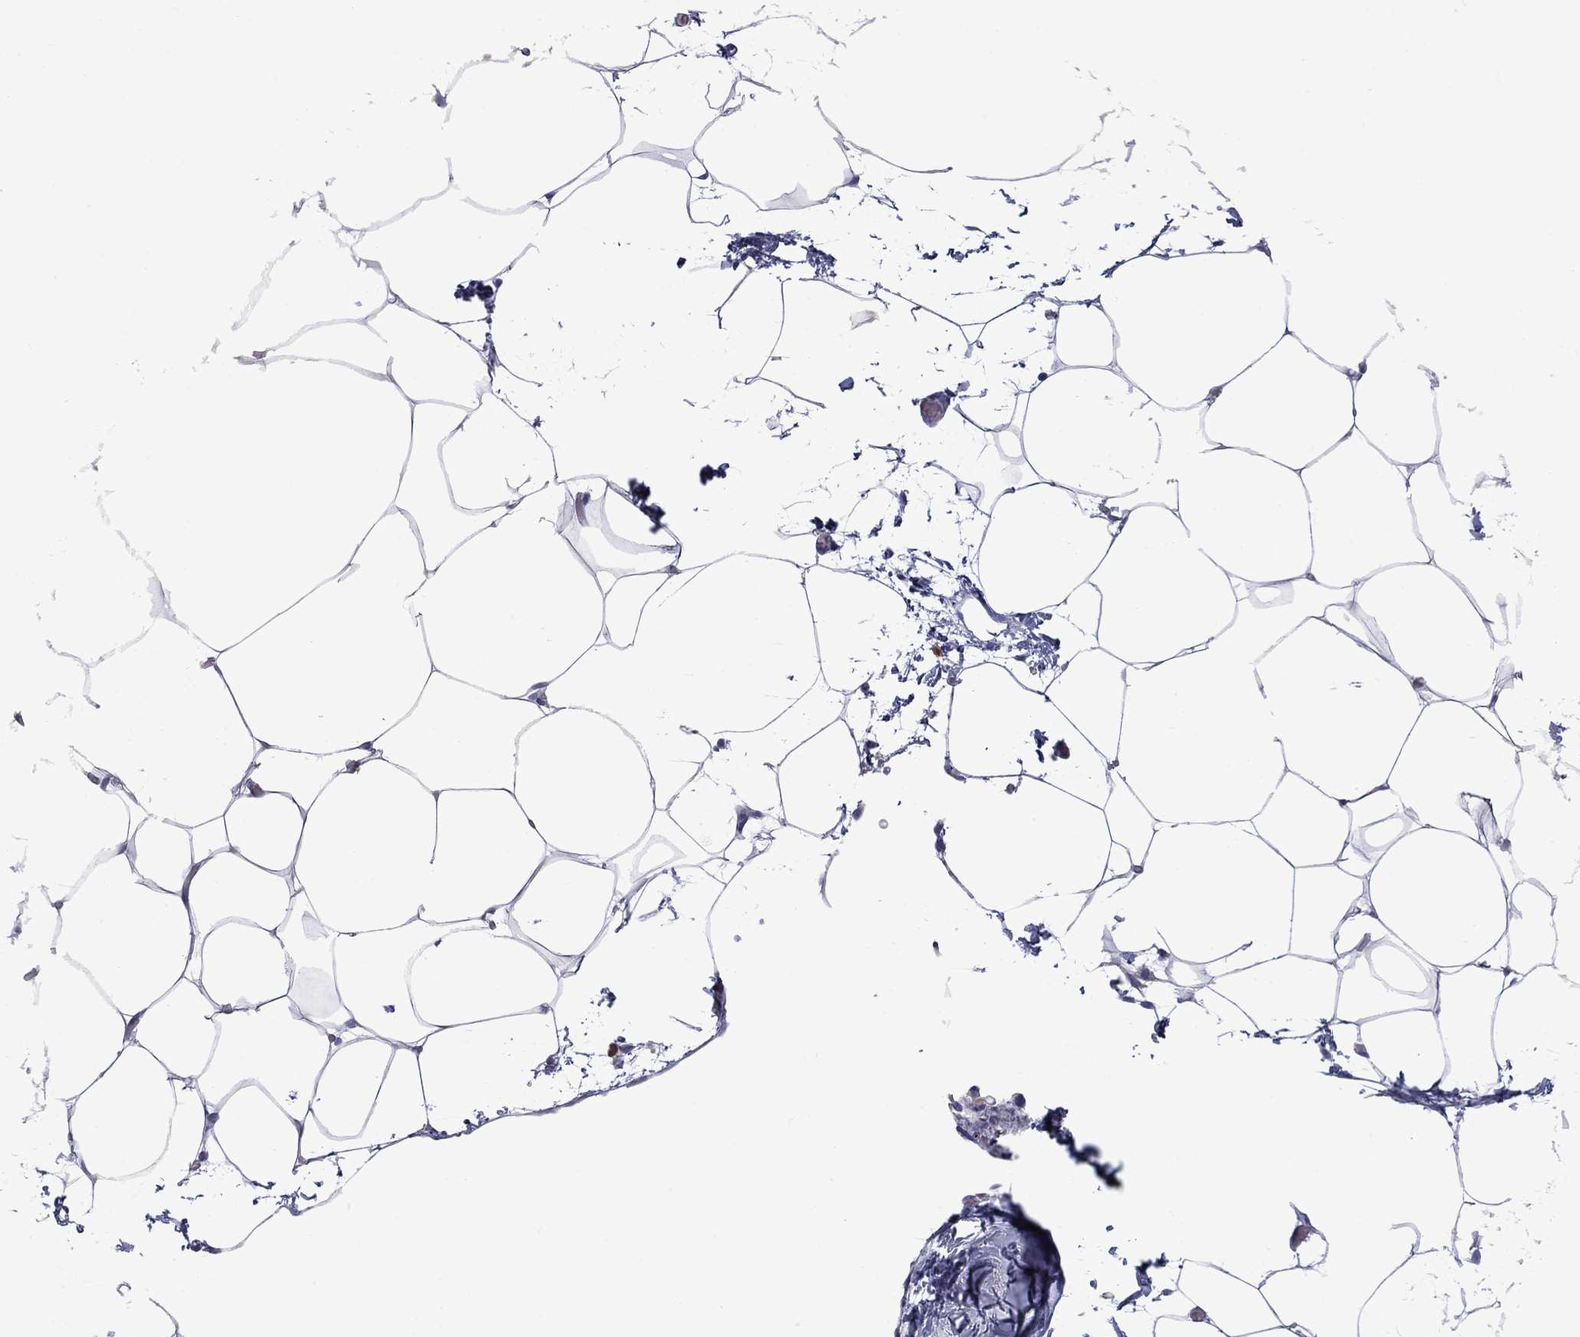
{"staining": {"intensity": "negative", "quantity": "none", "location": "none"}, "tissue": "adipose tissue", "cell_type": "Adipocytes", "image_type": "normal", "snomed": [{"axis": "morphology", "description": "Normal tissue, NOS"}, {"axis": "topography", "description": "Adipose tissue"}], "caption": "The histopathology image reveals no significant staining in adipocytes of adipose tissue.", "gene": "TMPRSS11A", "patient": {"sex": "male", "age": 57}}